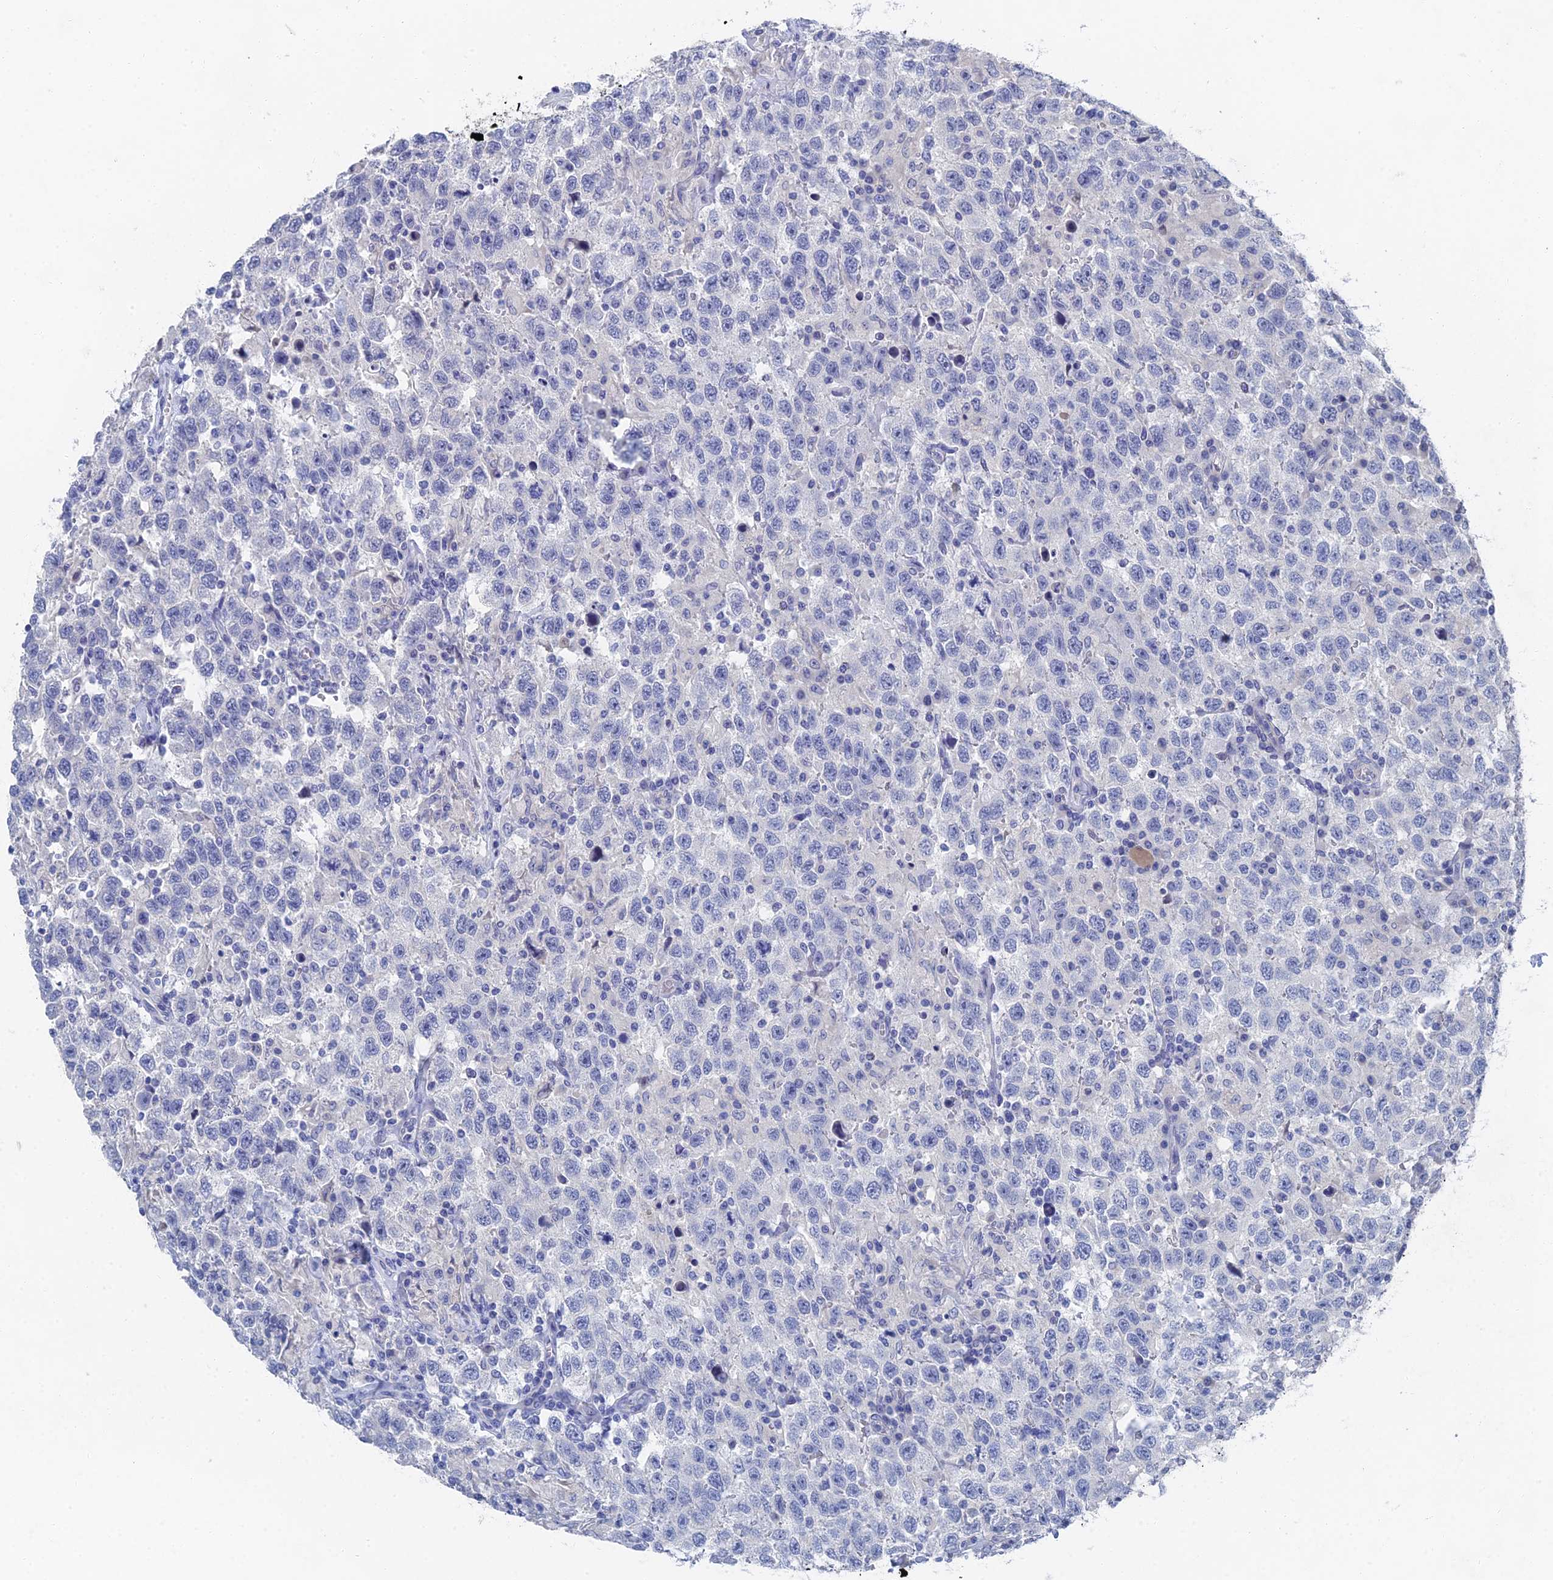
{"staining": {"intensity": "negative", "quantity": "none", "location": "none"}, "tissue": "testis cancer", "cell_type": "Tumor cells", "image_type": "cancer", "snomed": [{"axis": "morphology", "description": "Seminoma, NOS"}, {"axis": "topography", "description": "Testis"}], "caption": "DAB (3,3'-diaminobenzidine) immunohistochemical staining of human testis cancer (seminoma) exhibits no significant positivity in tumor cells.", "gene": "GFAP", "patient": {"sex": "male", "age": 41}}